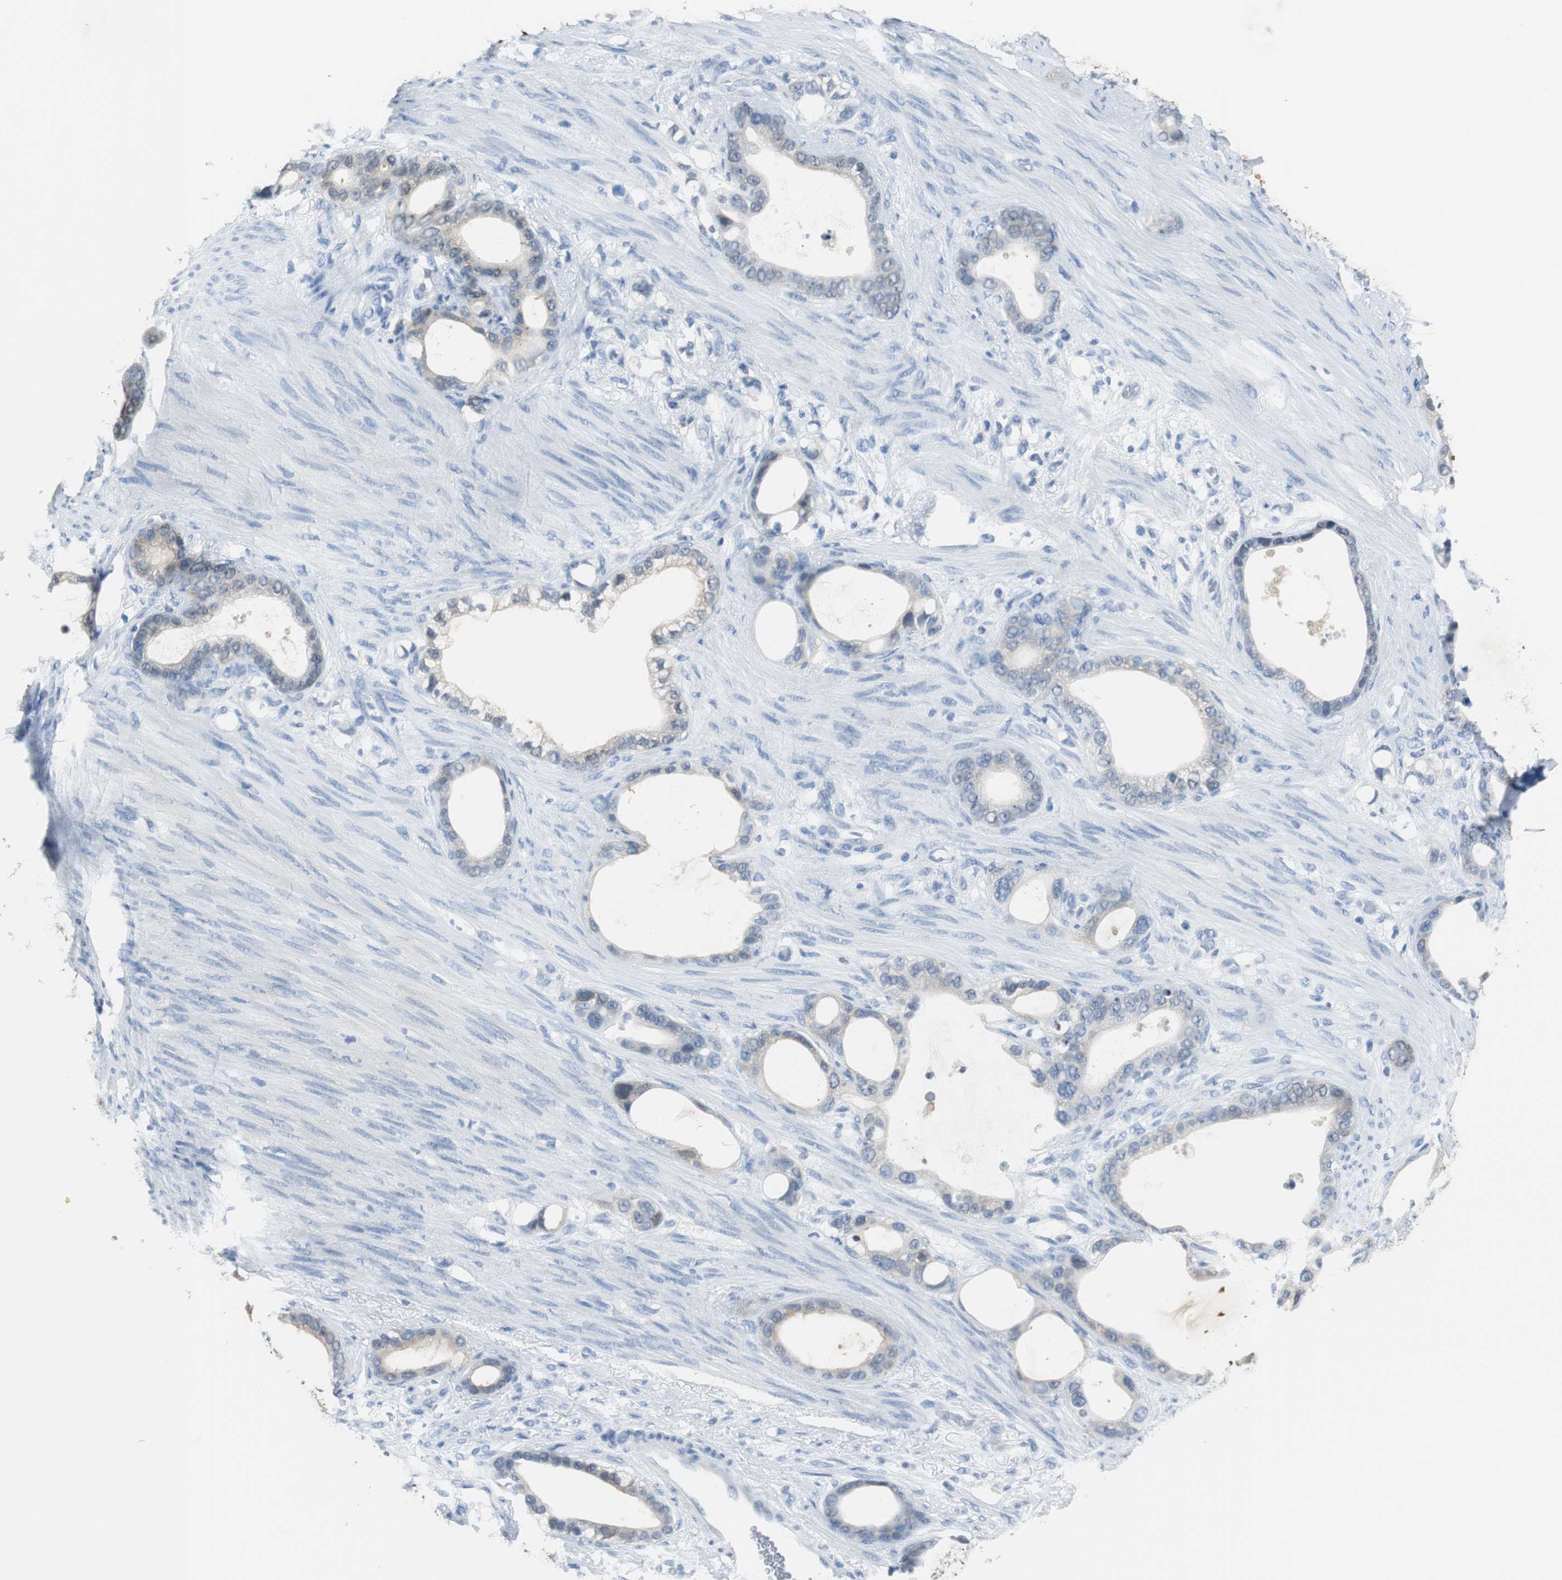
{"staining": {"intensity": "weak", "quantity": "25%-75%", "location": "cytoplasmic/membranous"}, "tissue": "stomach cancer", "cell_type": "Tumor cells", "image_type": "cancer", "snomed": [{"axis": "morphology", "description": "Adenocarcinoma, NOS"}, {"axis": "topography", "description": "Stomach"}], "caption": "This histopathology image demonstrates immunohistochemistry (IHC) staining of adenocarcinoma (stomach), with low weak cytoplasmic/membranous expression in about 25%-75% of tumor cells.", "gene": "FBP1", "patient": {"sex": "female", "age": 75}}